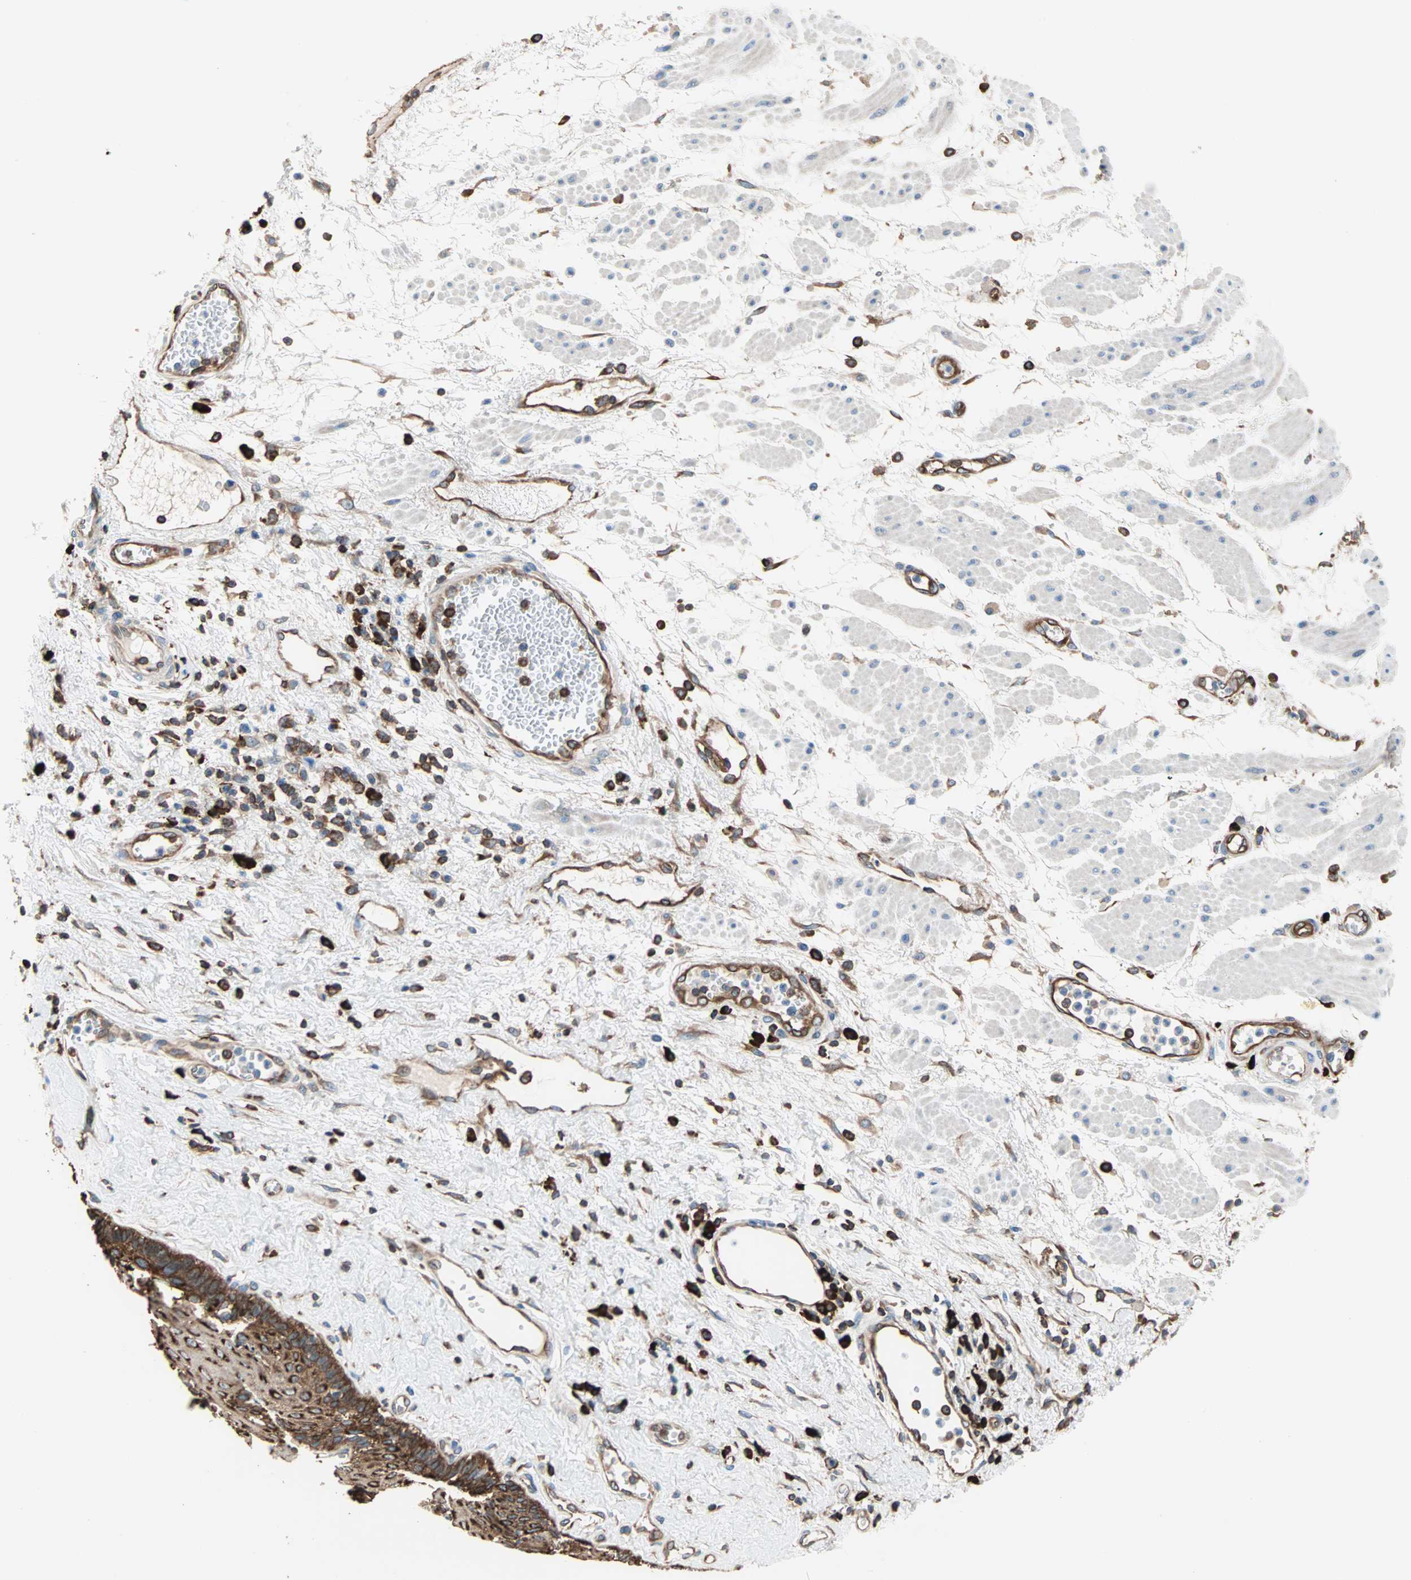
{"staining": {"intensity": "strong", "quantity": ">75%", "location": "cytoplasmic/membranous"}, "tissue": "esophagus", "cell_type": "Squamous epithelial cells", "image_type": "normal", "snomed": [{"axis": "morphology", "description": "Normal tissue, NOS"}, {"axis": "morphology", "description": "Squamous cell carcinoma, NOS"}, {"axis": "topography", "description": "Esophagus"}], "caption": "An immunohistochemistry photomicrograph of unremarkable tissue is shown. Protein staining in brown shows strong cytoplasmic/membranous positivity in esophagus within squamous epithelial cells. Immunohistochemistry stains the protein in brown and the nuclei are stained blue.", "gene": "EEF2", "patient": {"sex": "male", "age": 65}}